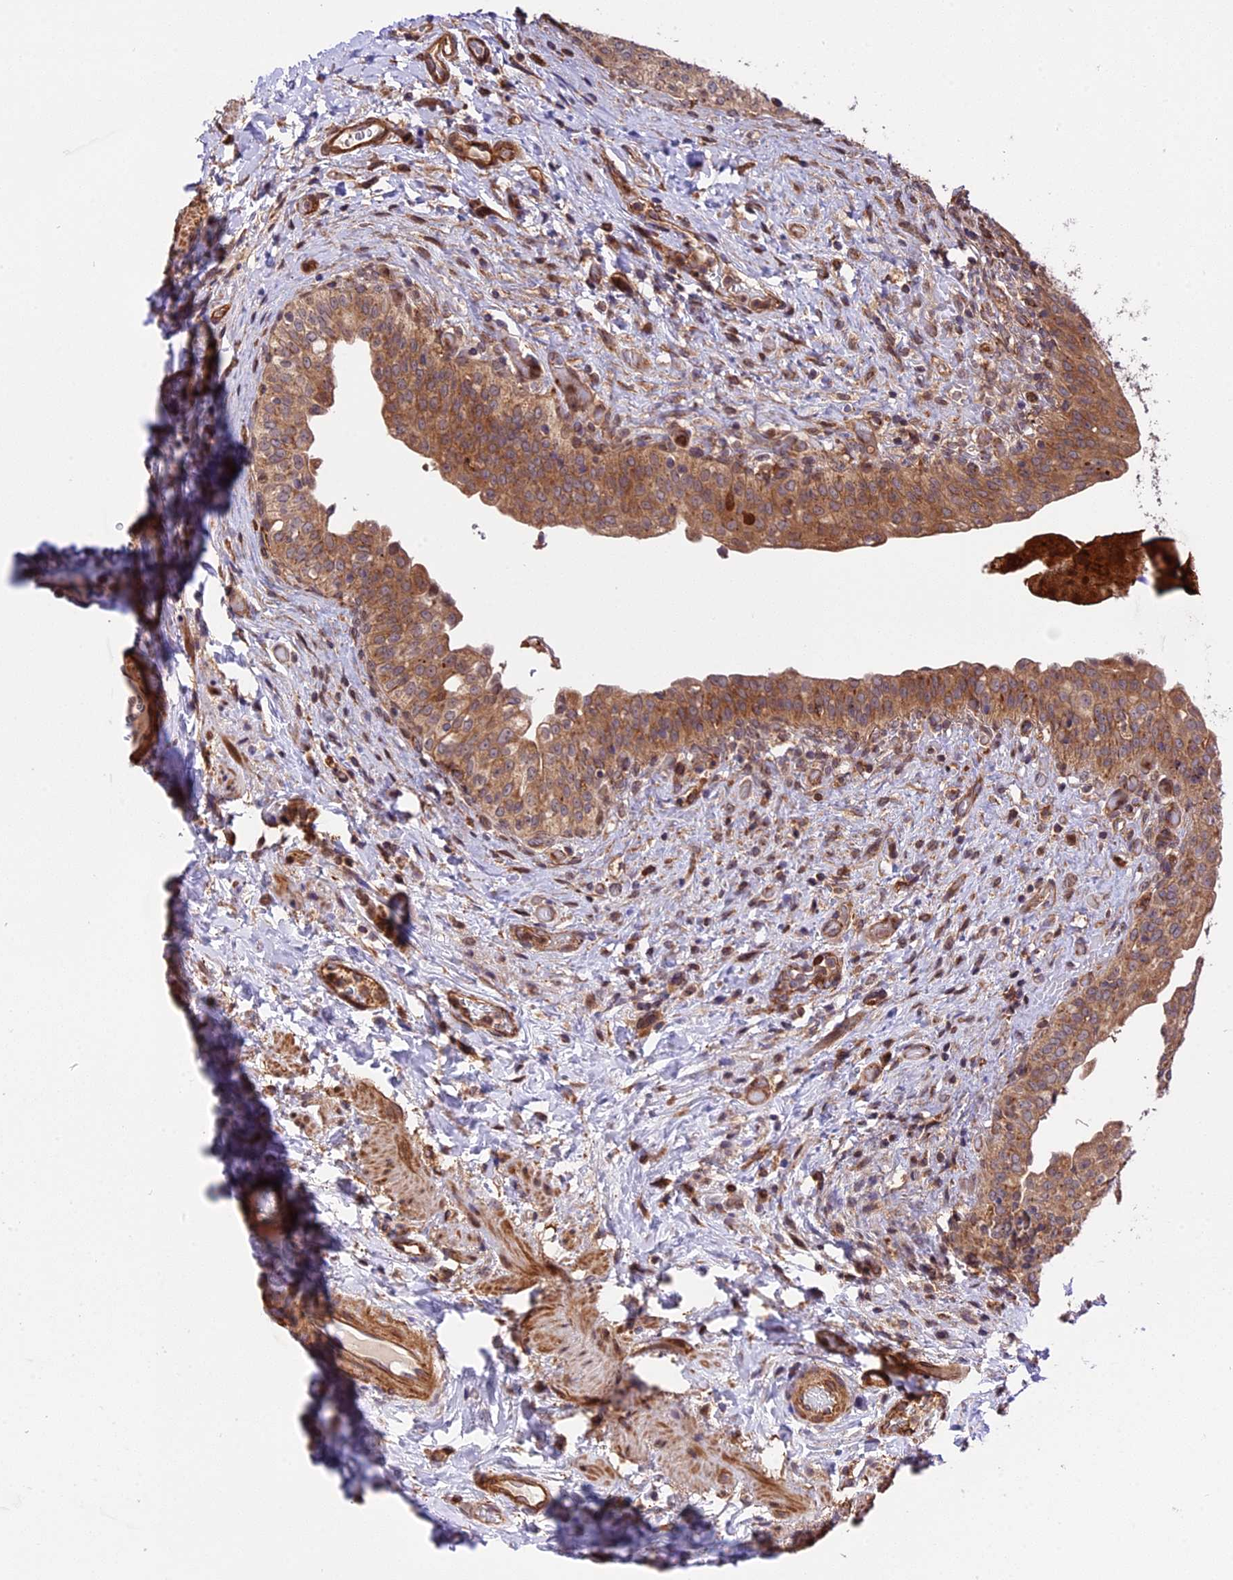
{"staining": {"intensity": "moderate", "quantity": ">75%", "location": "cytoplasmic/membranous"}, "tissue": "urinary bladder", "cell_type": "Urothelial cells", "image_type": "normal", "snomed": [{"axis": "morphology", "description": "Normal tissue, NOS"}, {"axis": "topography", "description": "Urinary bladder"}], "caption": "A micrograph showing moderate cytoplasmic/membranous expression in about >75% of urothelial cells in normal urinary bladder, as visualized by brown immunohistochemical staining.", "gene": "HERPUD1", "patient": {"sex": "male", "age": 69}}